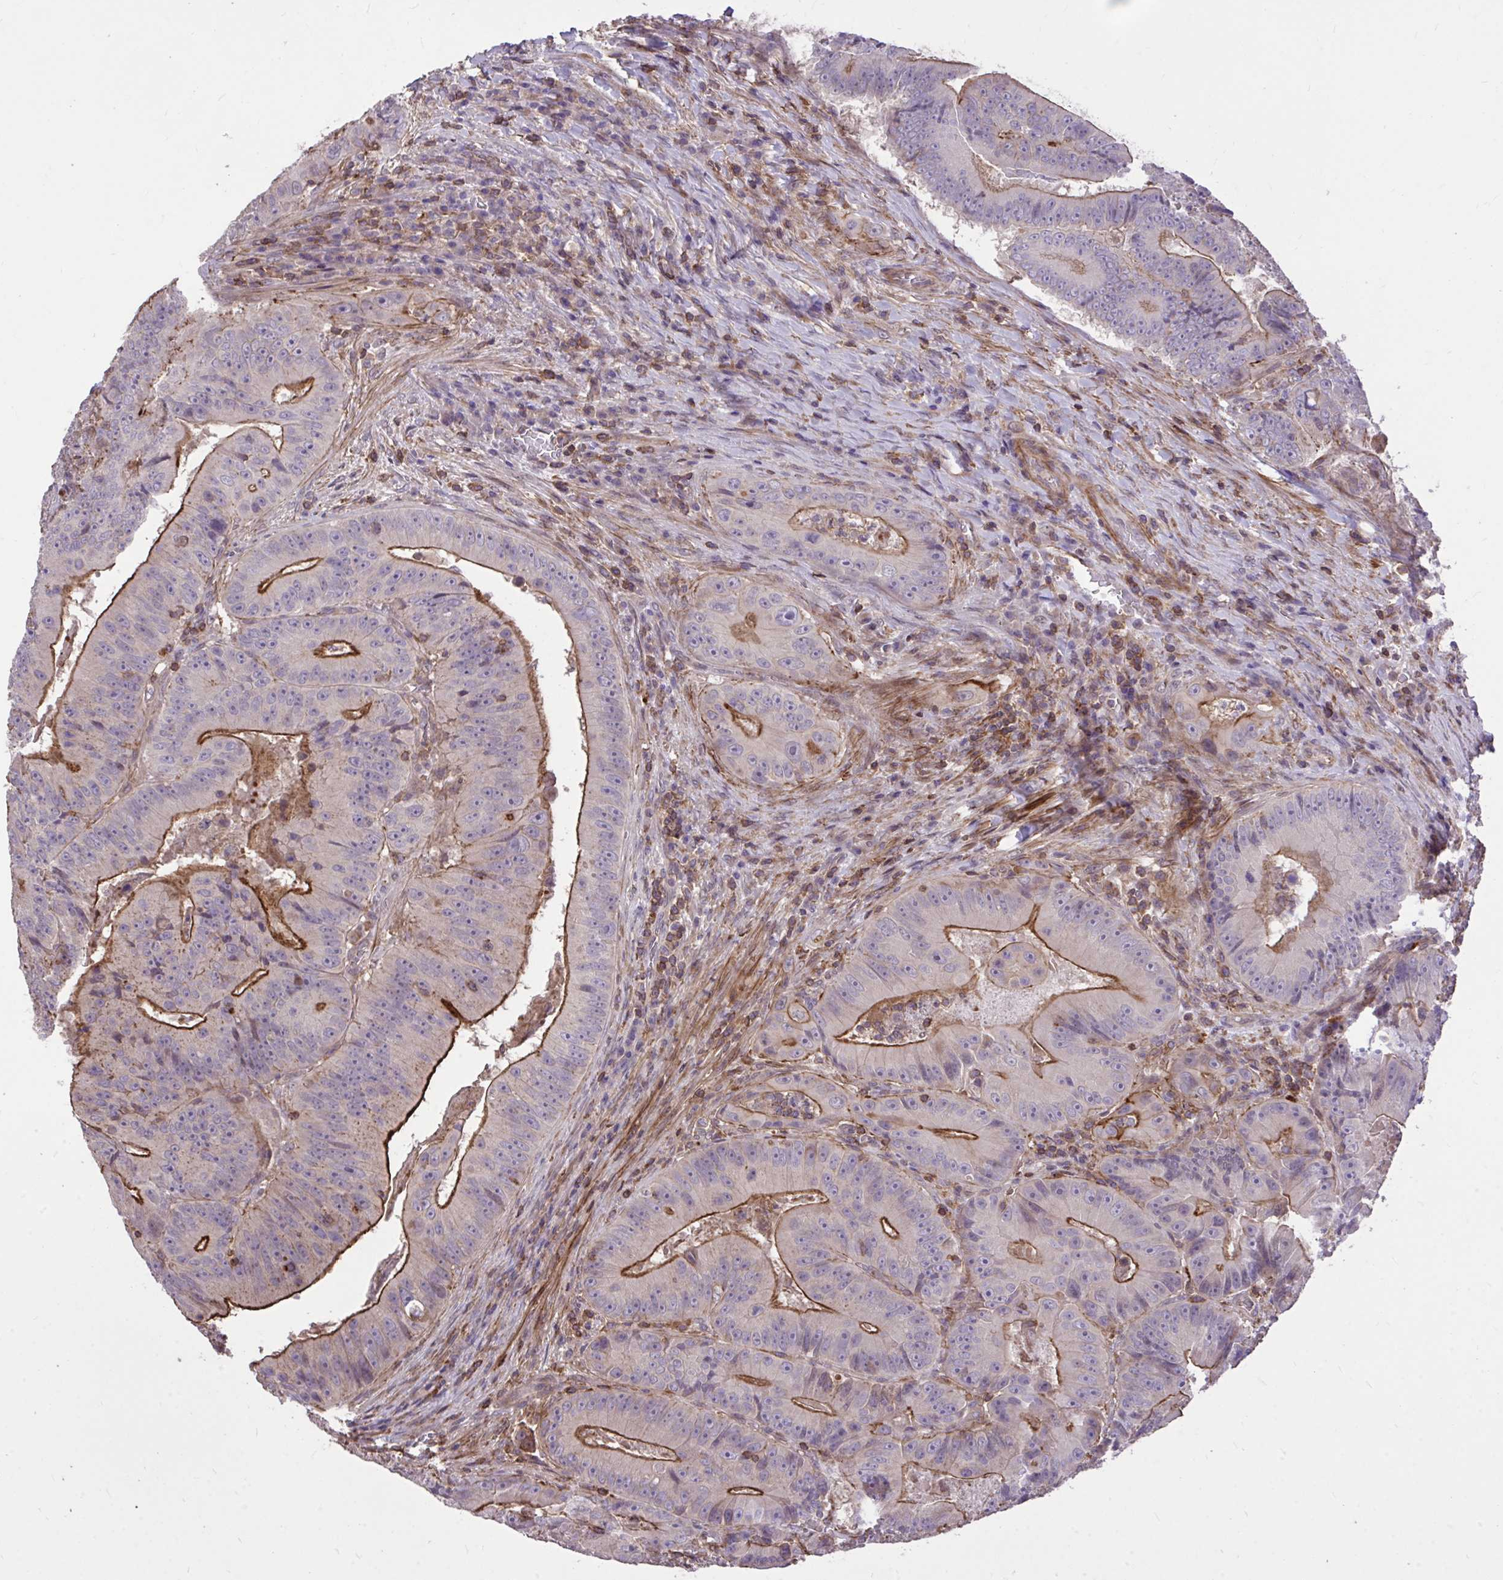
{"staining": {"intensity": "strong", "quantity": "25%-75%", "location": "cytoplasmic/membranous"}, "tissue": "colorectal cancer", "cell_type": "Tumor cells", "image_type": "cancer", "snomed": [{"axis": "morphology", "description": "Adenocarcinoma, NOS"}, {"axis": "topography", "description": "Colon"}], "caption": "Approximately 25%-75% of tumor cells in colorectal cancer (adenocarcinoma) reveal strong cytoplasmic/membranous protein positivity as visualized by brown immunohistochemical staining.", "gene": "IGFL2", "patient": {"sex": "female", "age": 86}}